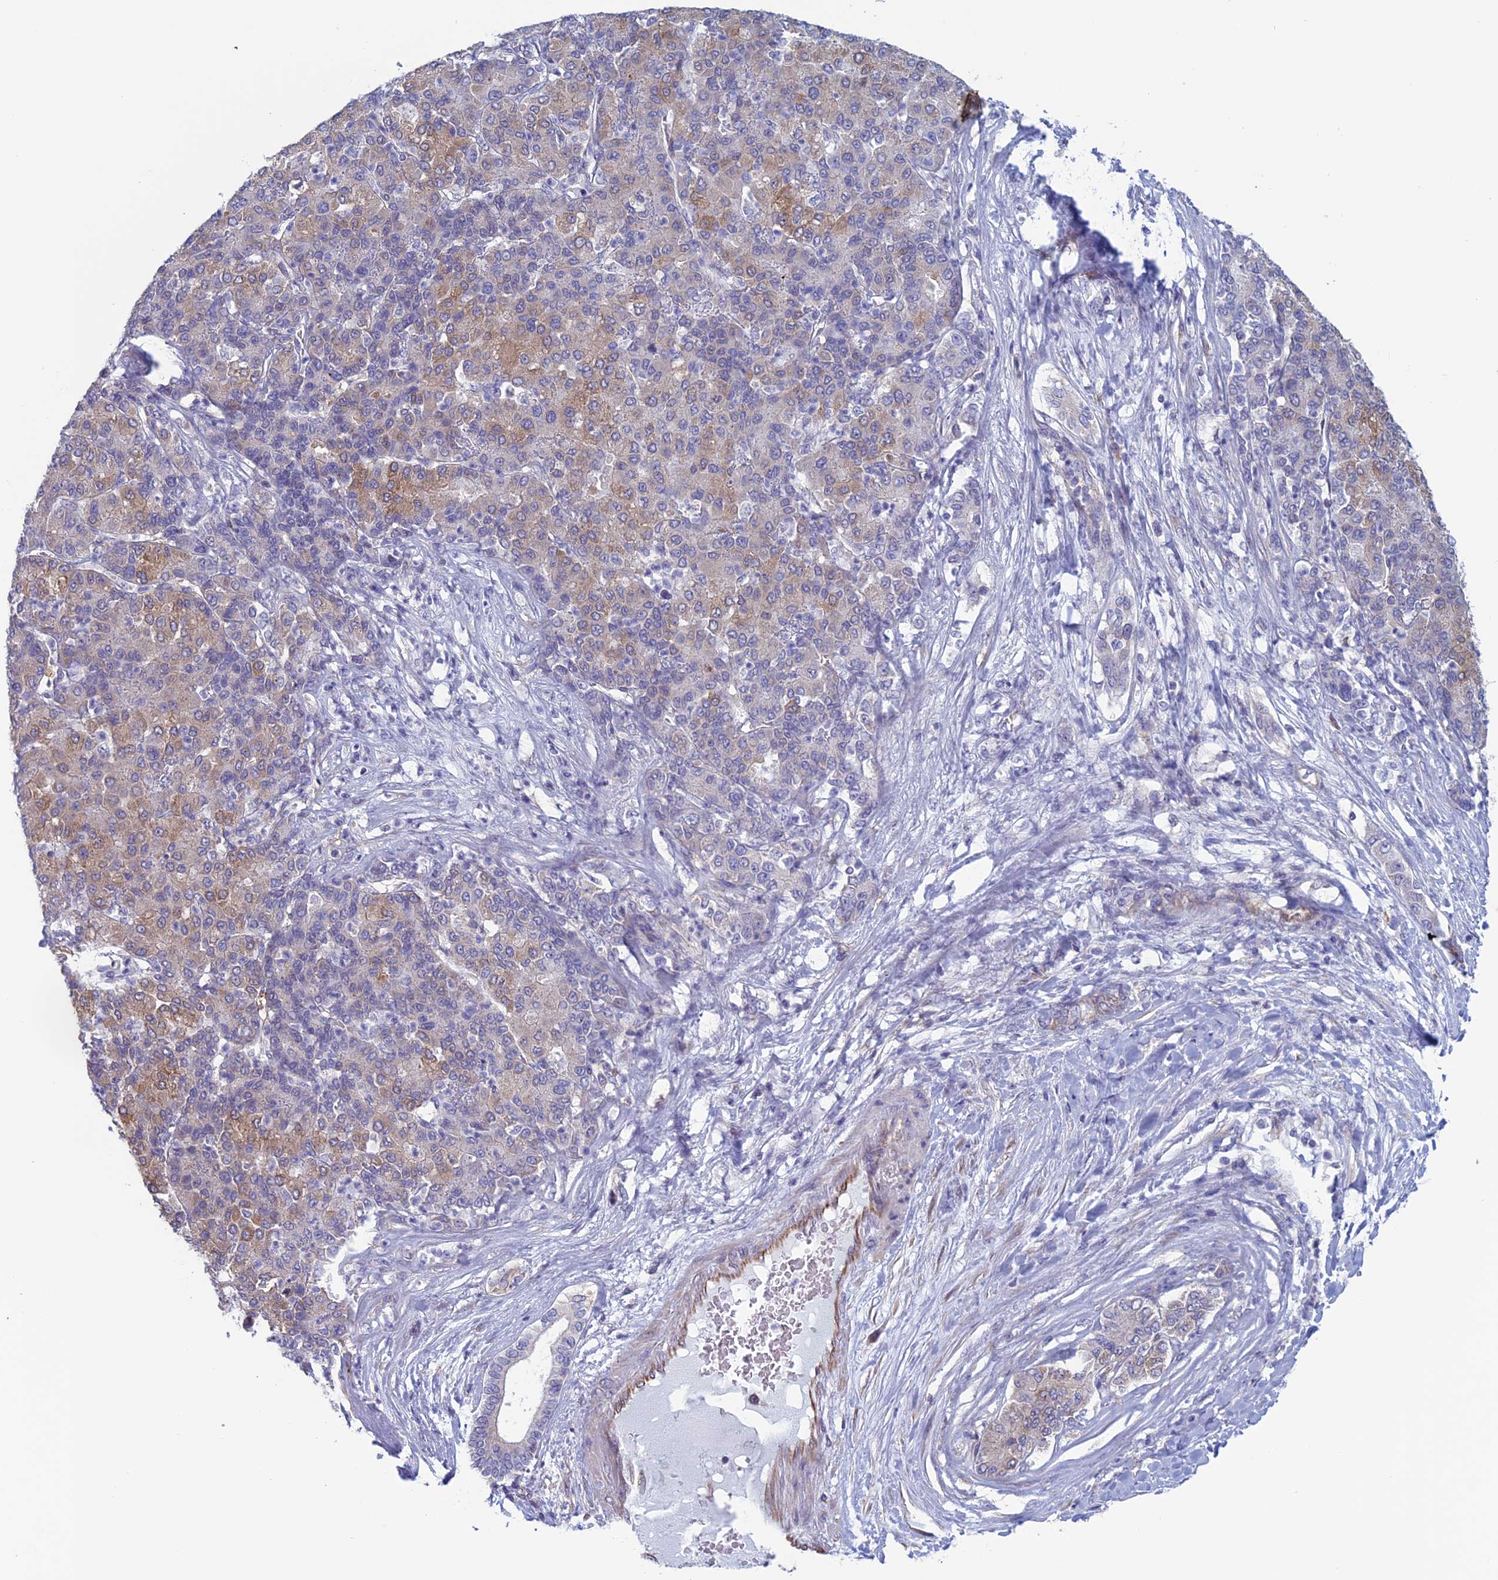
{"staining": {"intensity": "weak", "quantity": "<25%", "location": "cytoplasmic/membranous"}, "tissue": "liver cancer", "cell_type": "Tumor cells", "image_type": "cancer", "snomed": [{"axis": "morphology", "description": "Carcinoma, Hepatocellular, NOS"}, {"axis": "topography", "description": "Liver"}], "caption": "The micrograph shows no staining of tumor cells in liver hepatocellular carcinoma.", "gene": "BCL2L10", "patient": {"sex": "male", "age": 65}}